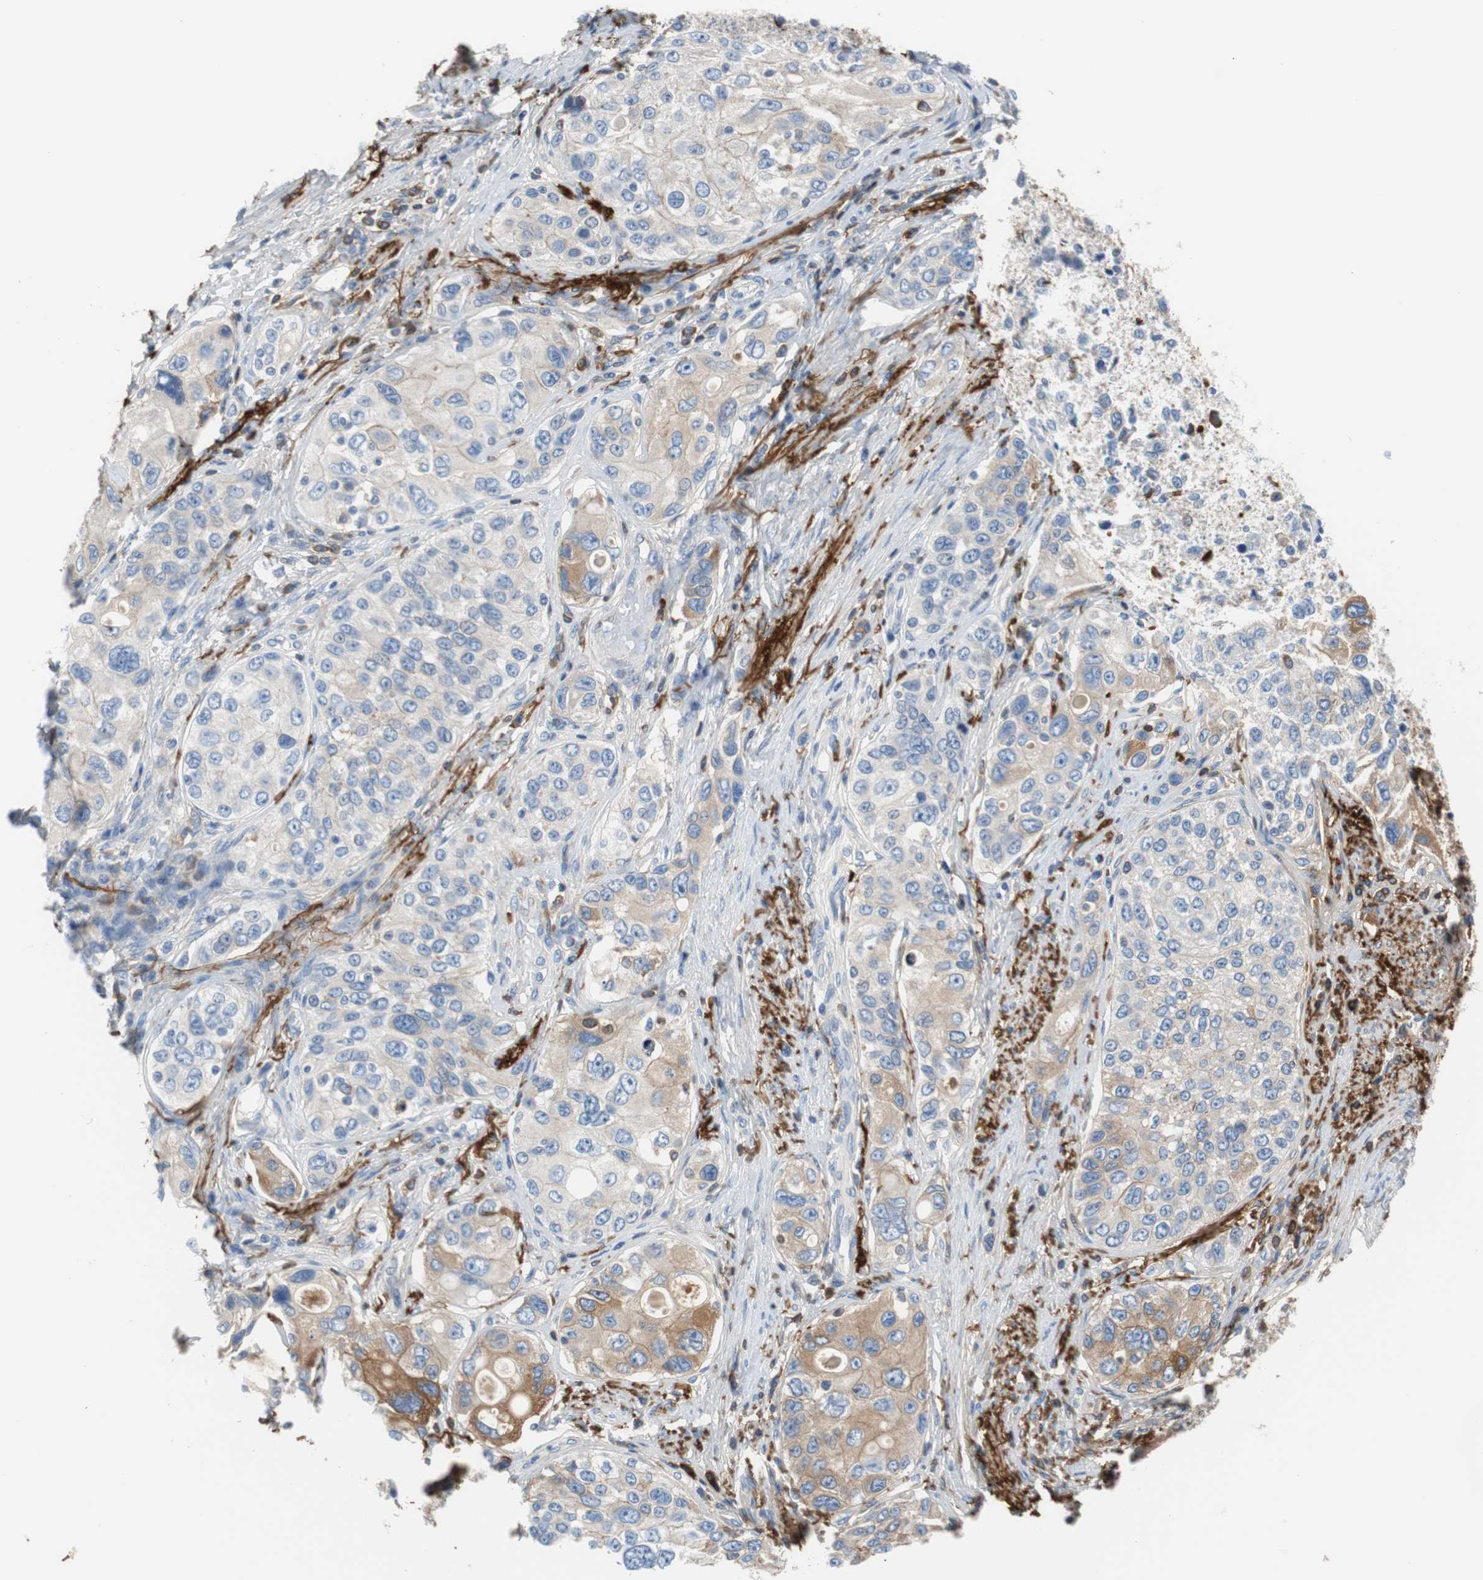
{"staining": {"intensity": "weak", "quantity": "<25%", "location": "cytoplasmic/membranous"}, "tissue": "urothelial cancer", "cell_type": "Tumor cells", "image_type": "cancer", "snomed": [{"axis": "morphology", "description": "Urothelial carcinoma, High grade"}, {"axis": "topography", "description": "Urinary bladder"}], "caption": "Tumor cells show no significant expression in urothelial cancer.", "gene": "APCS", "patient": {"sex": "female", "age": 56}}